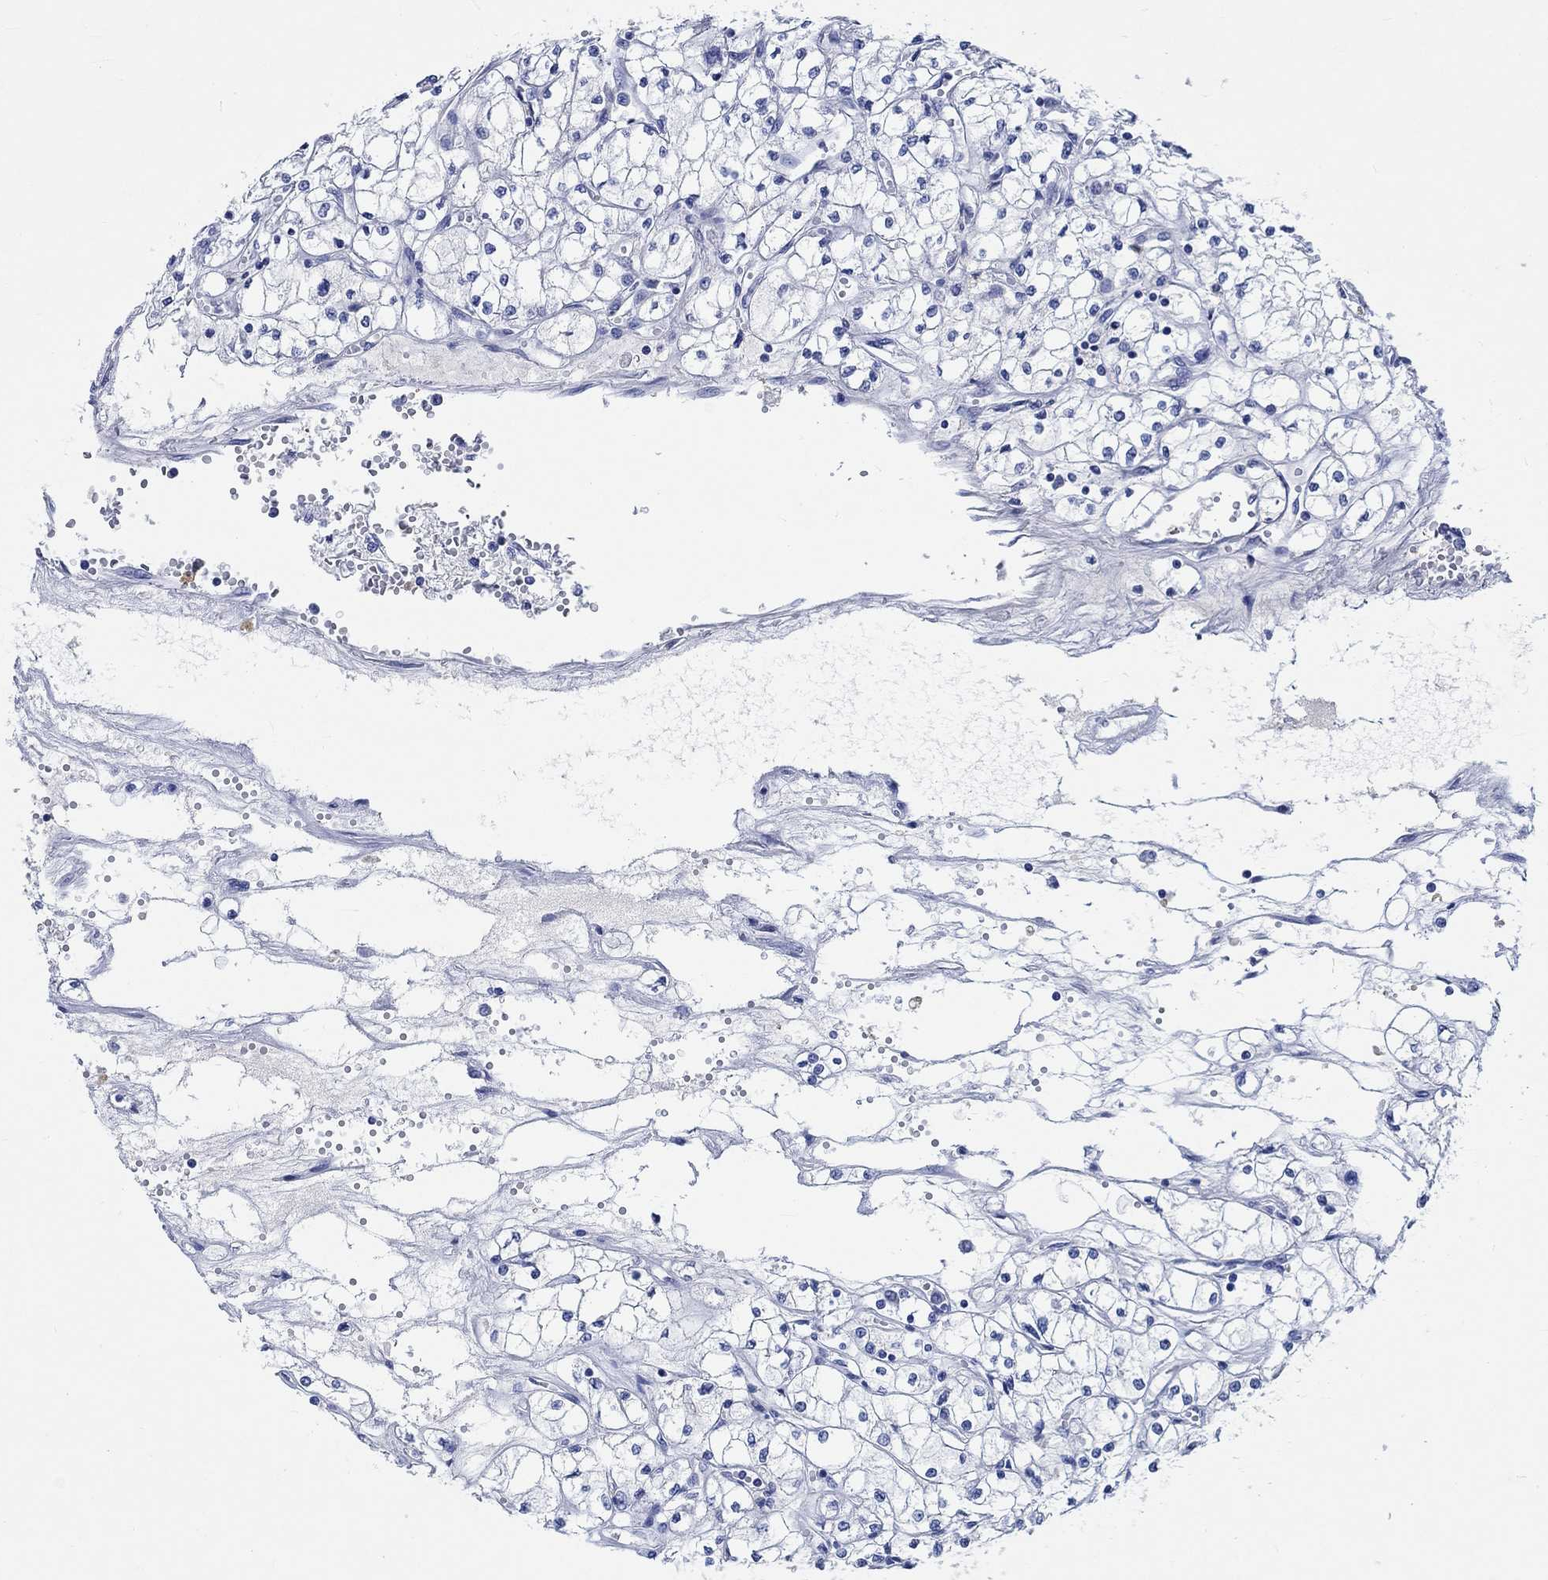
{"staining": {"intensity": "negative", "quantity": "none", "location": "none"}, "tissue": "renal cancer", "cell_type": "Tumor cells", "image_type": "cancer", "snomed": [{"axis": "morphology", "description": "Adenocarcinoma, NOS"}, {"axis": "topography", "description": "Kidney"}], "caption": "Immunohistochemistry of renal adenocarcinoma displays no positivity in tumor cells.", "gene": "SHISA4", "patient": {"sex": "male", "age": 67}}